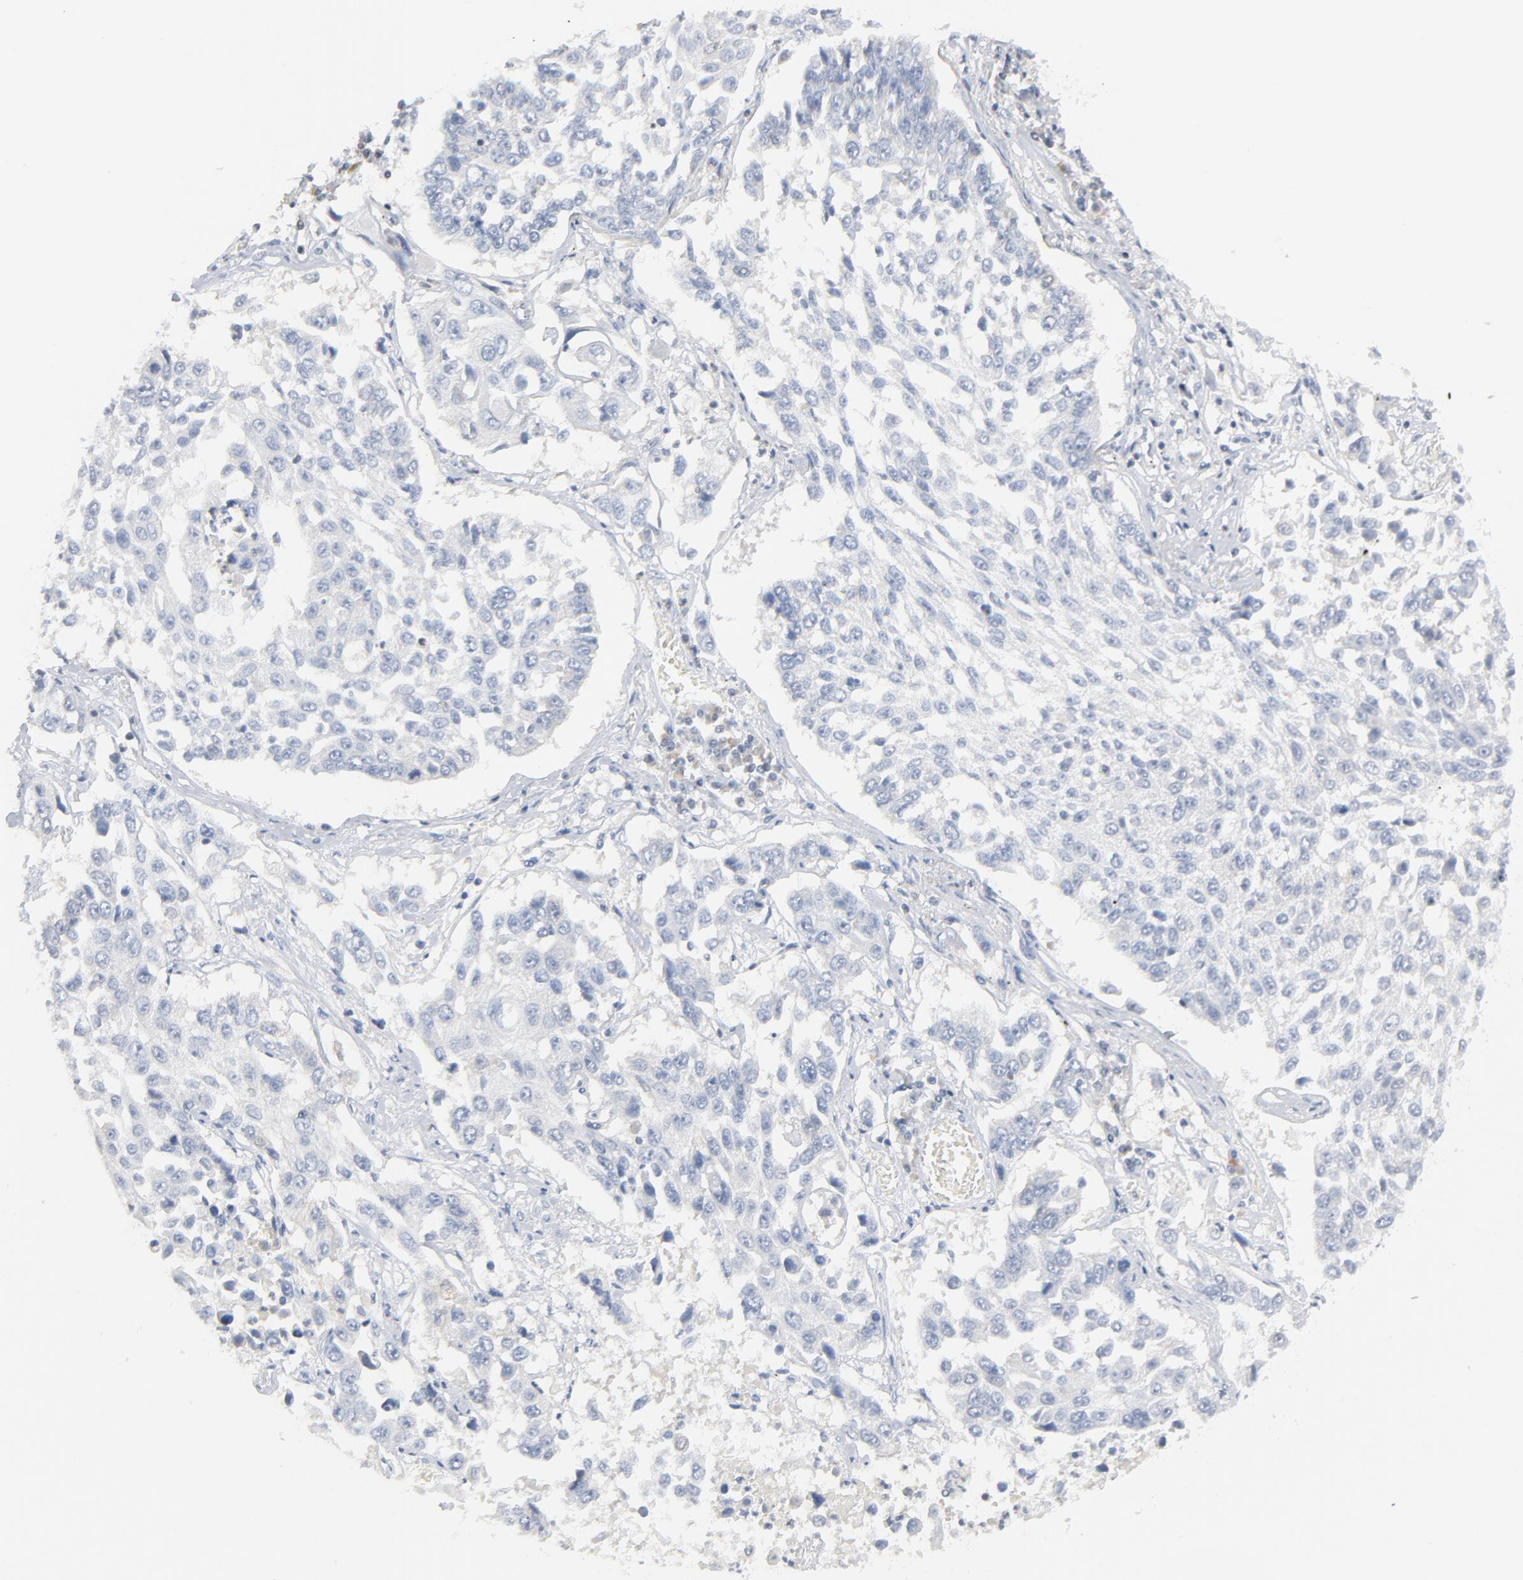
{"staining": {"intensity": "negative", "quantity": "none", "location": "none"}, "tissue": "lung cancer", "cell_type": "Tumor cells", "image_type": "cancer", "snomed": [{"axis": "morphology", "description": "Squamous cell carcinoma, NOS"}, {"axis": "topography", "description": "Lung"}], "caption": "Immunohistochemistry (IHC) image of neoplastic tissue: squamous cell carcinoma (lung) stained with DAB (3,3'-diaminobenzidine) shows no significant protein positivity in tumor cells.", "gene": "PTK2B", "patient": {"sex": "male", "age": 71}}